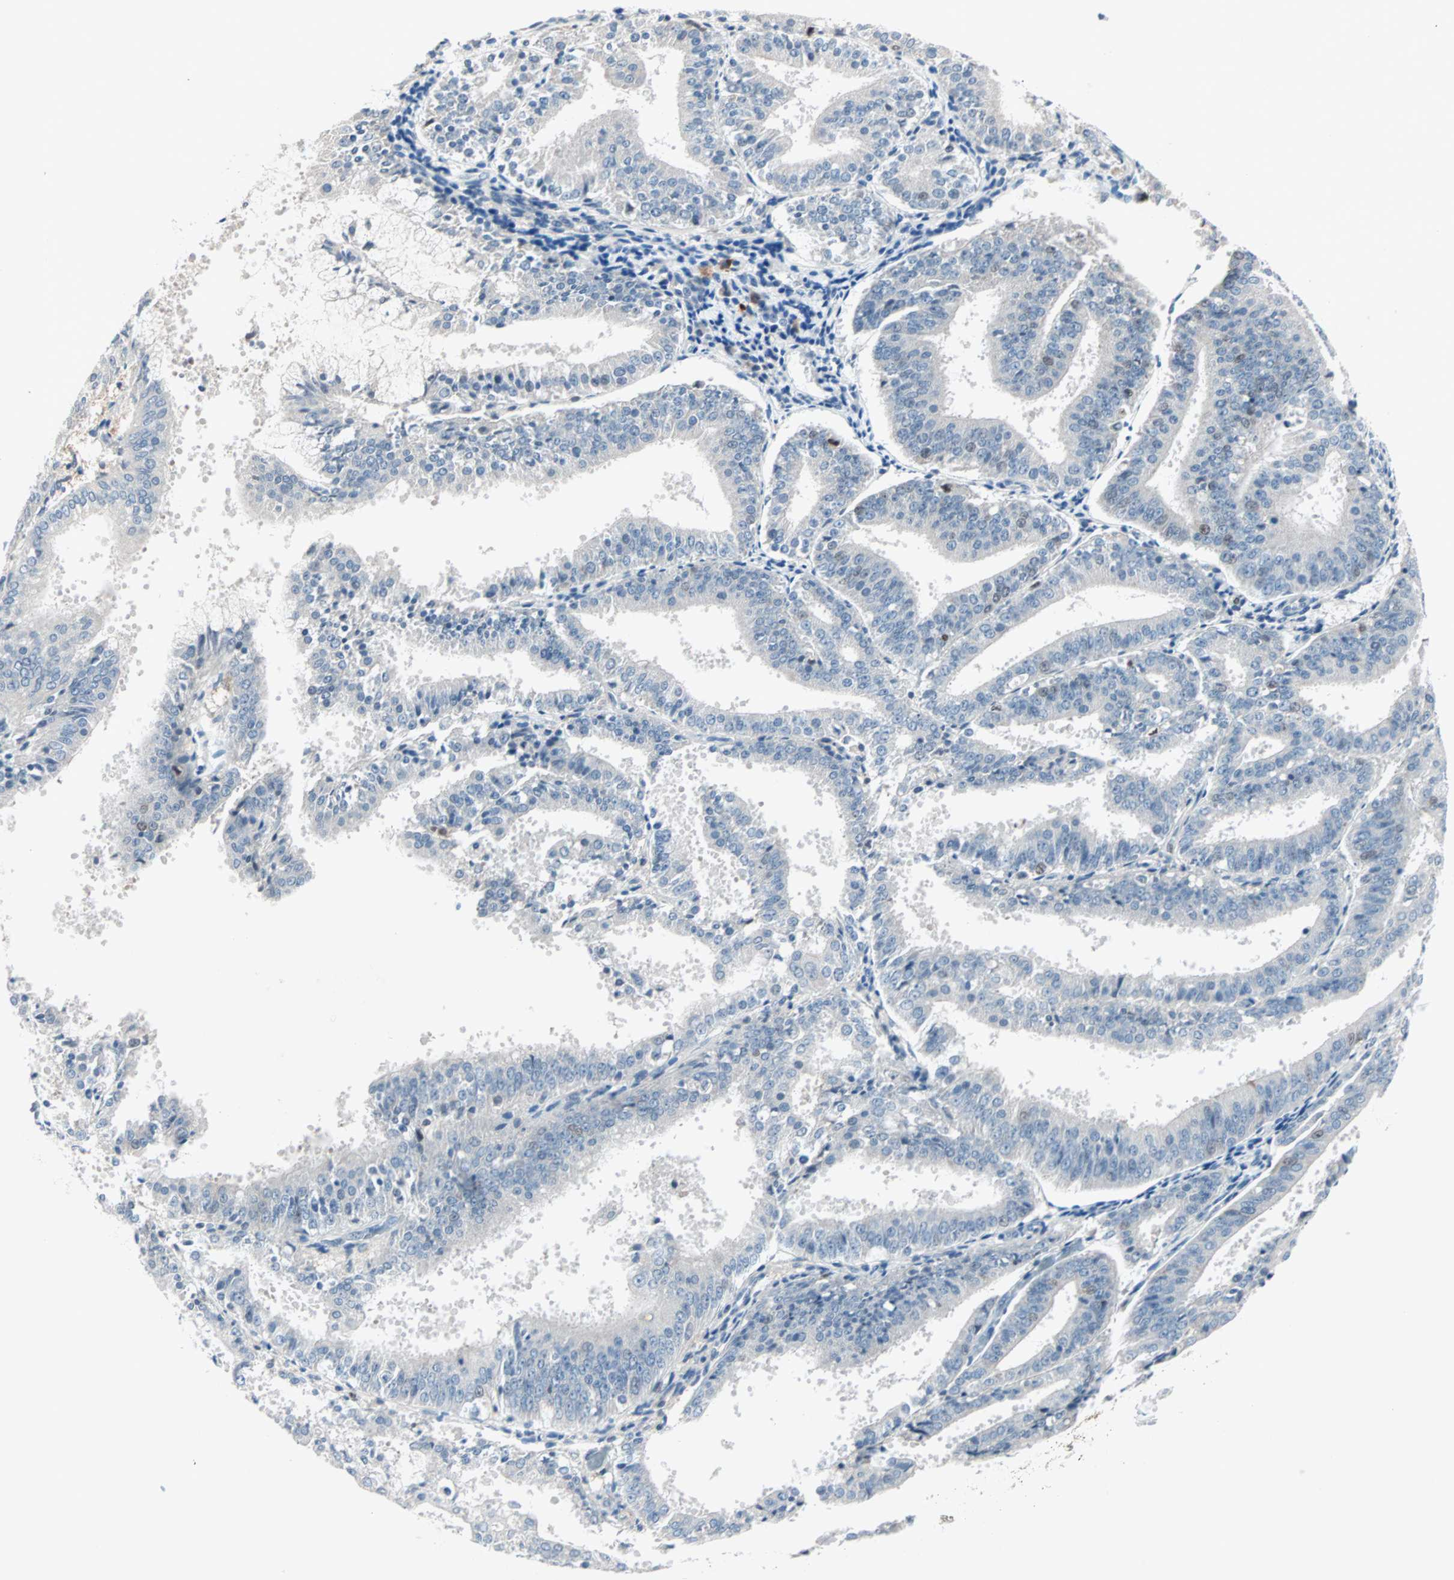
{"staining": {"intensity": "negative", "quantity": "none", "location": "none"}, "tissue": "endometrial cancer", "cell_type": "Tumor cells", "image_type": "cancer", "snomed": [{"axis": "morphology", "description": "Adenocarcinoma, NOS"}, {"axis": "topography", "description": "Endometrium"}], "caption": "Immunohistochemistry (IHC) micrograph of human endometrial adenocarcinoma stained for a protein (brown), which reveals no expression in tumor cells.", "gene": "CCNE2", "patient": {"sex": "female", "age": 63}}